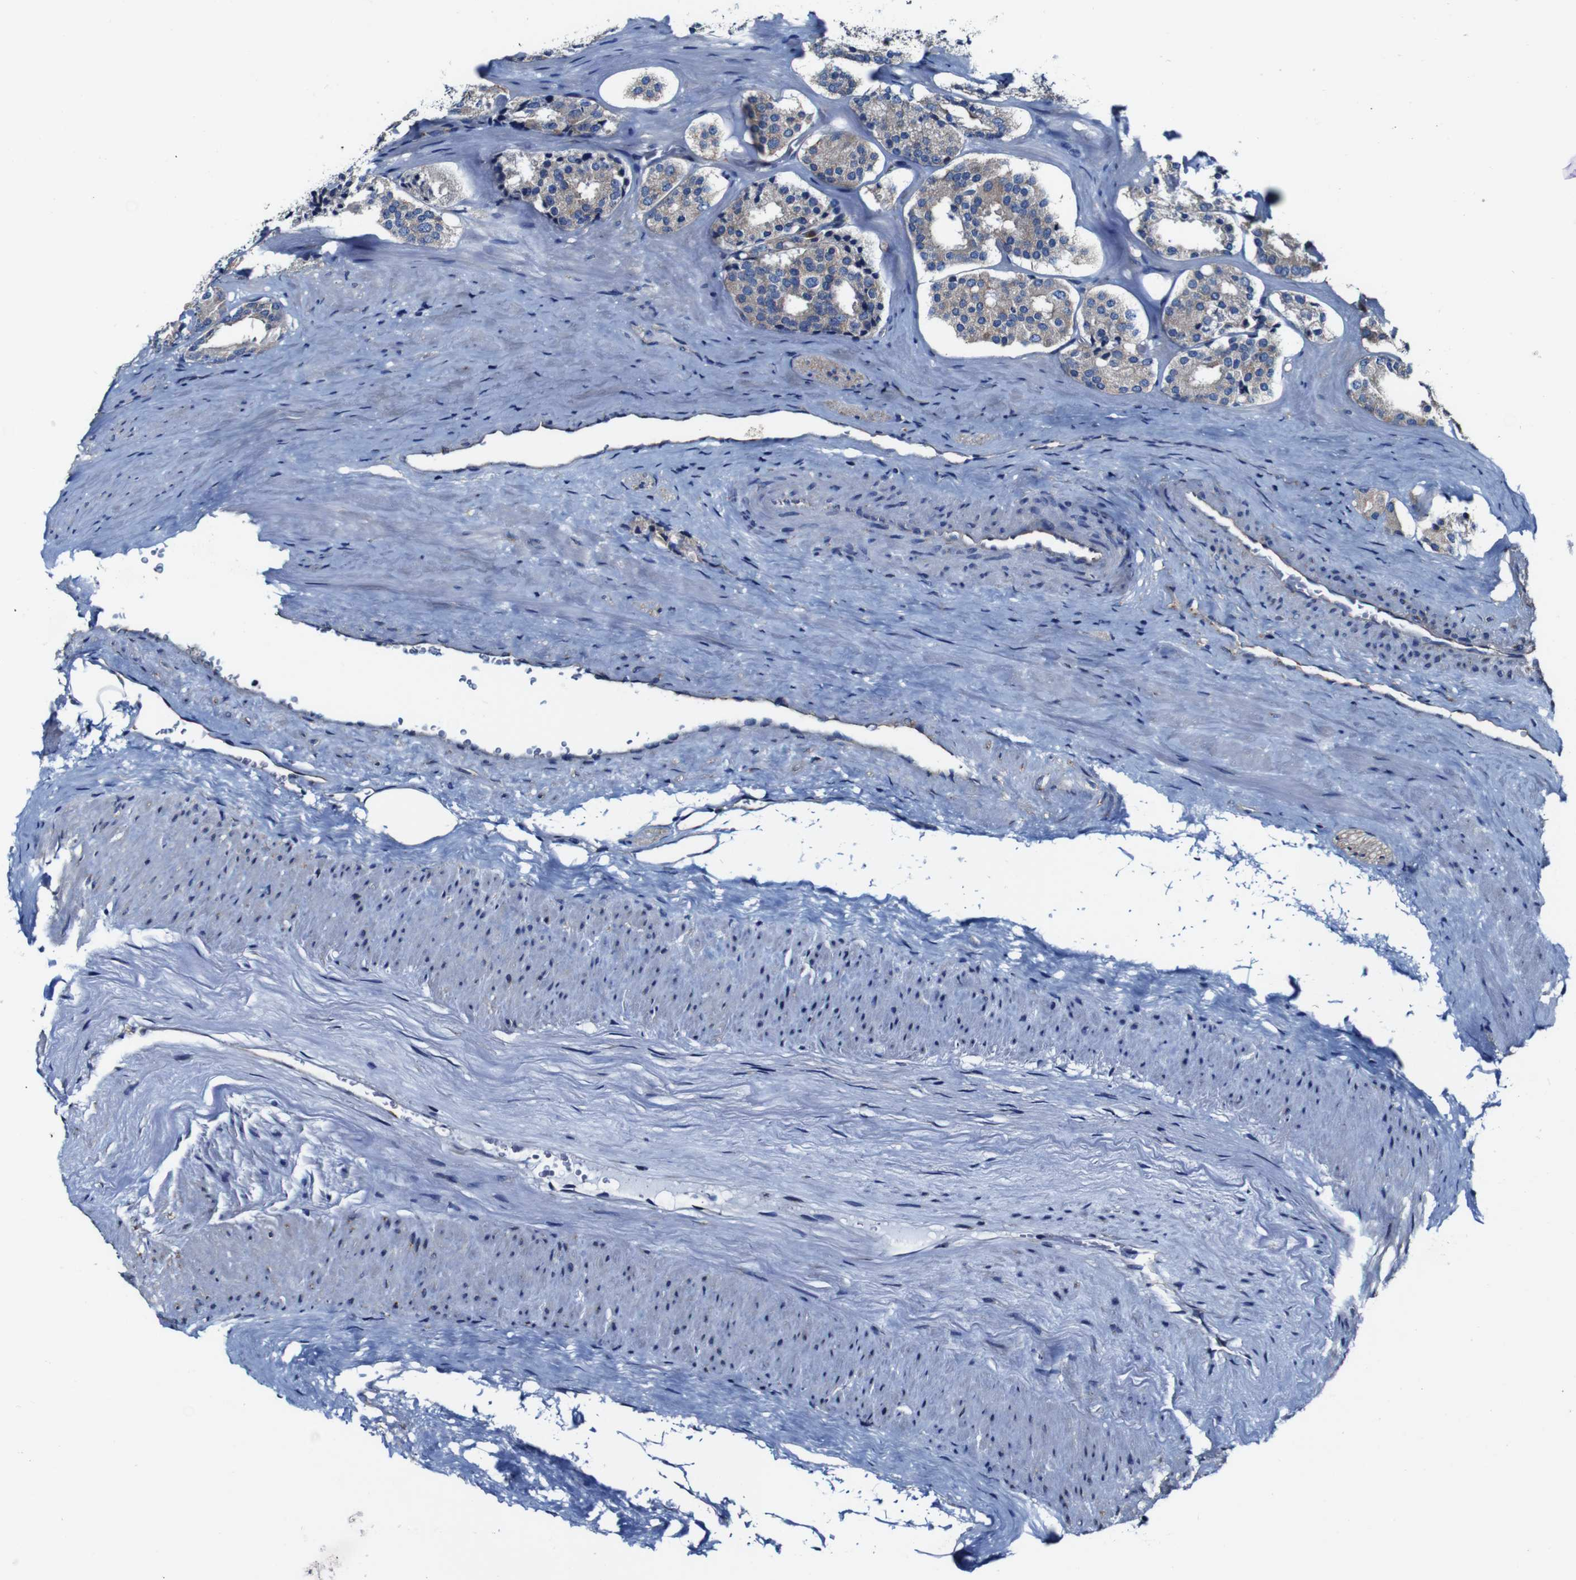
{"staining": {"intensity": "weak", "quantity": "25%-75%", "location": "cytoplasmic/membranous"}, "tissue": "prostate cancer", "cell_type": "Tumor cells", "image_type": "cancer", "snomed": [{"axis": "morphology", "description": "Adenocarcinoma, High grade"}, {"axis": "topography", "description": "Prostate"}], "caption": "Prostate adenocarcinoma (high-grade) stained for a protein (brown) reveals weak cytoplasmic/membranous positive expression in approximately 25%-75% of tumor cells.", "gene": "CSF1R", "patient": {"sex": "male", "age": 60}}